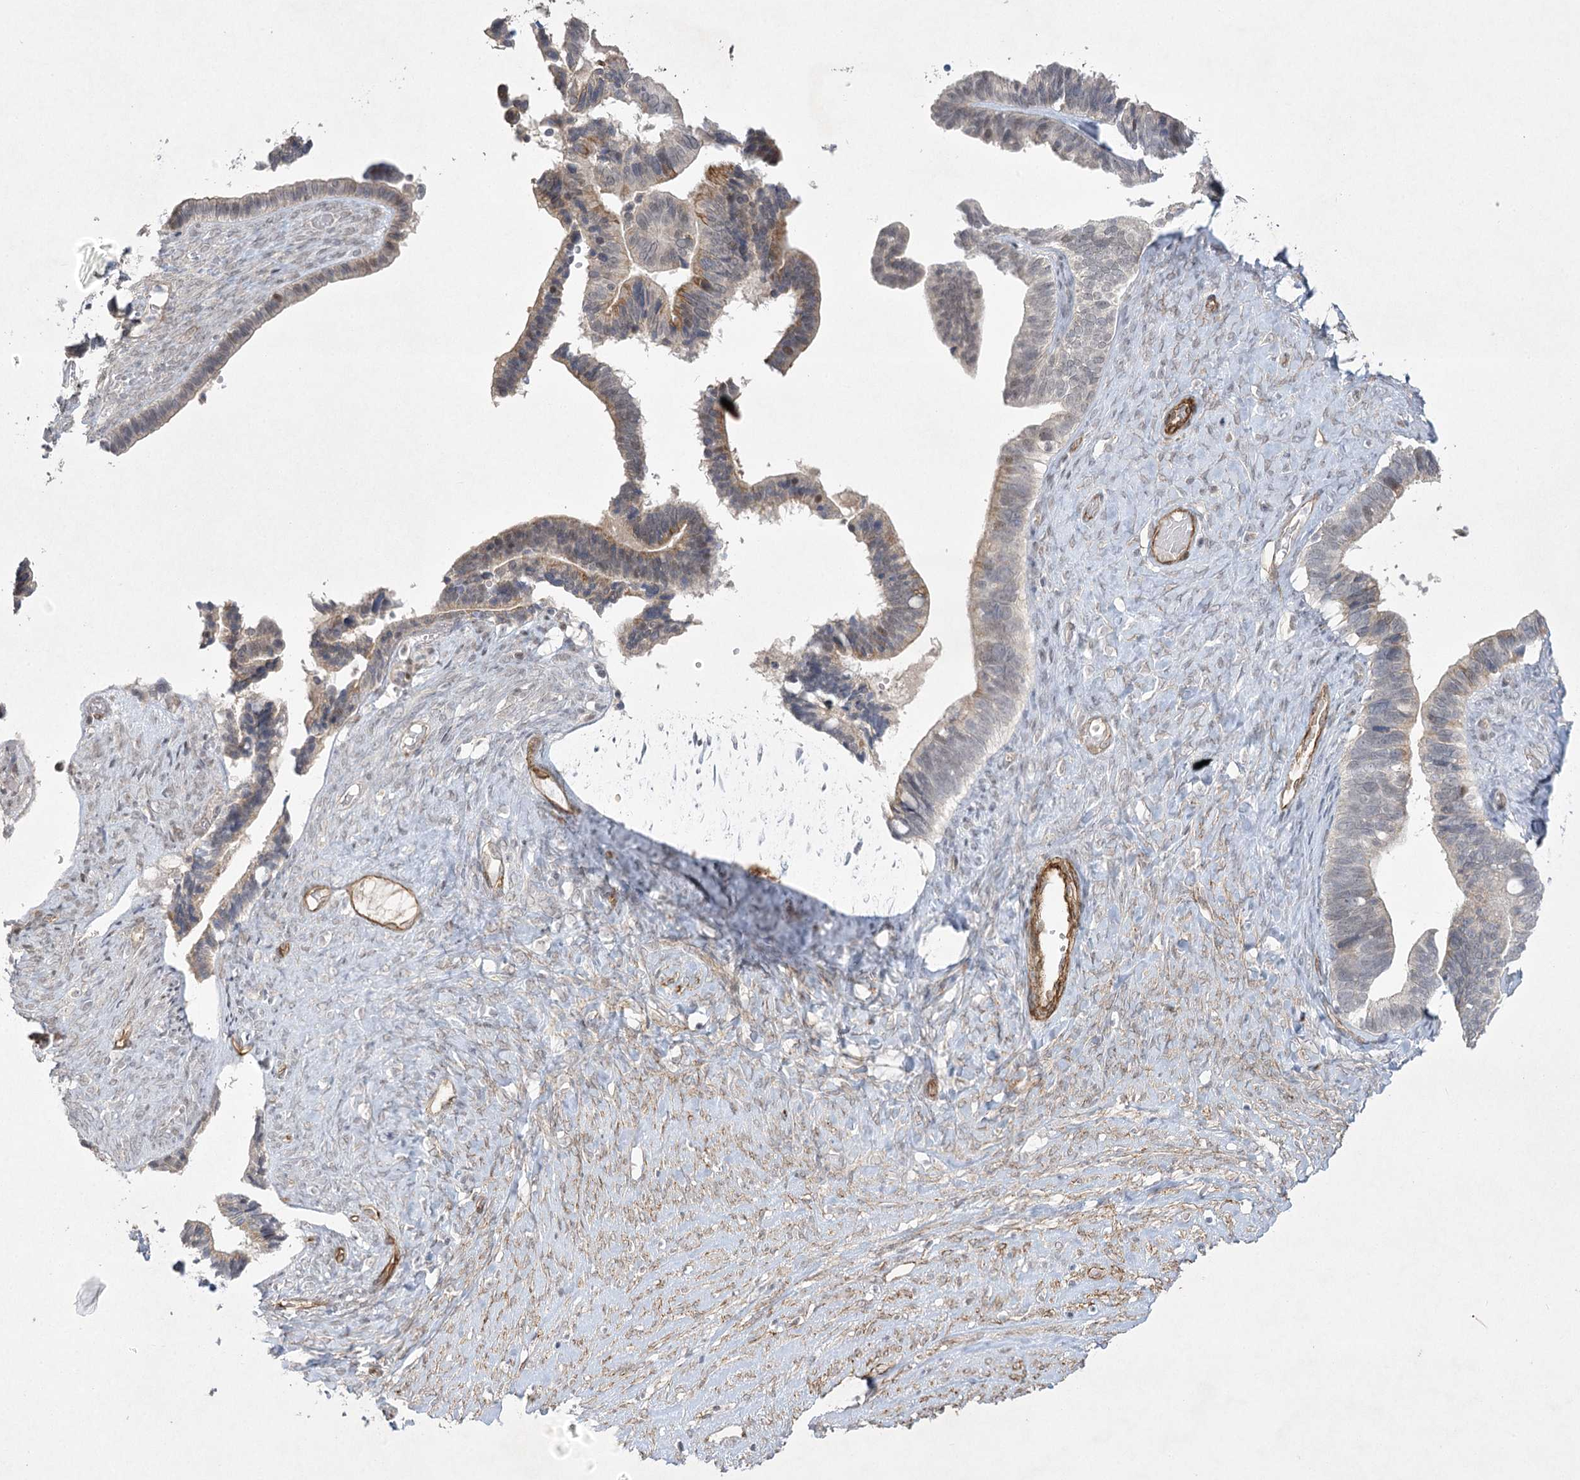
{"staining": {"intensity": "weak", "quantity": "25%-75%", "location": "cytoplasmic/membranous,nuclear"}, "tissue": "ovarian cancer", "cell_type": "Tumor cells", "image_type": "cancer", "snomed": [{"axis": "morphology", "description": "Cystadenocarcinoma, serous, NOS"}, {"axis": "topography", "description": "Ovary"}], "caption": "Immunohistochemical staining of ovarian serous cystadenocarcinoma reveals low levels of weak cytoplasmic/membranous and nuclear protein expression in approximately 25%-75% of tumor cells. (DAB (3,3'-diaminobenzidine) IHC with brightfield microscopy, high magnification).", "gene": "AMTN", "patient": {"sex": "female", "age": 56}}